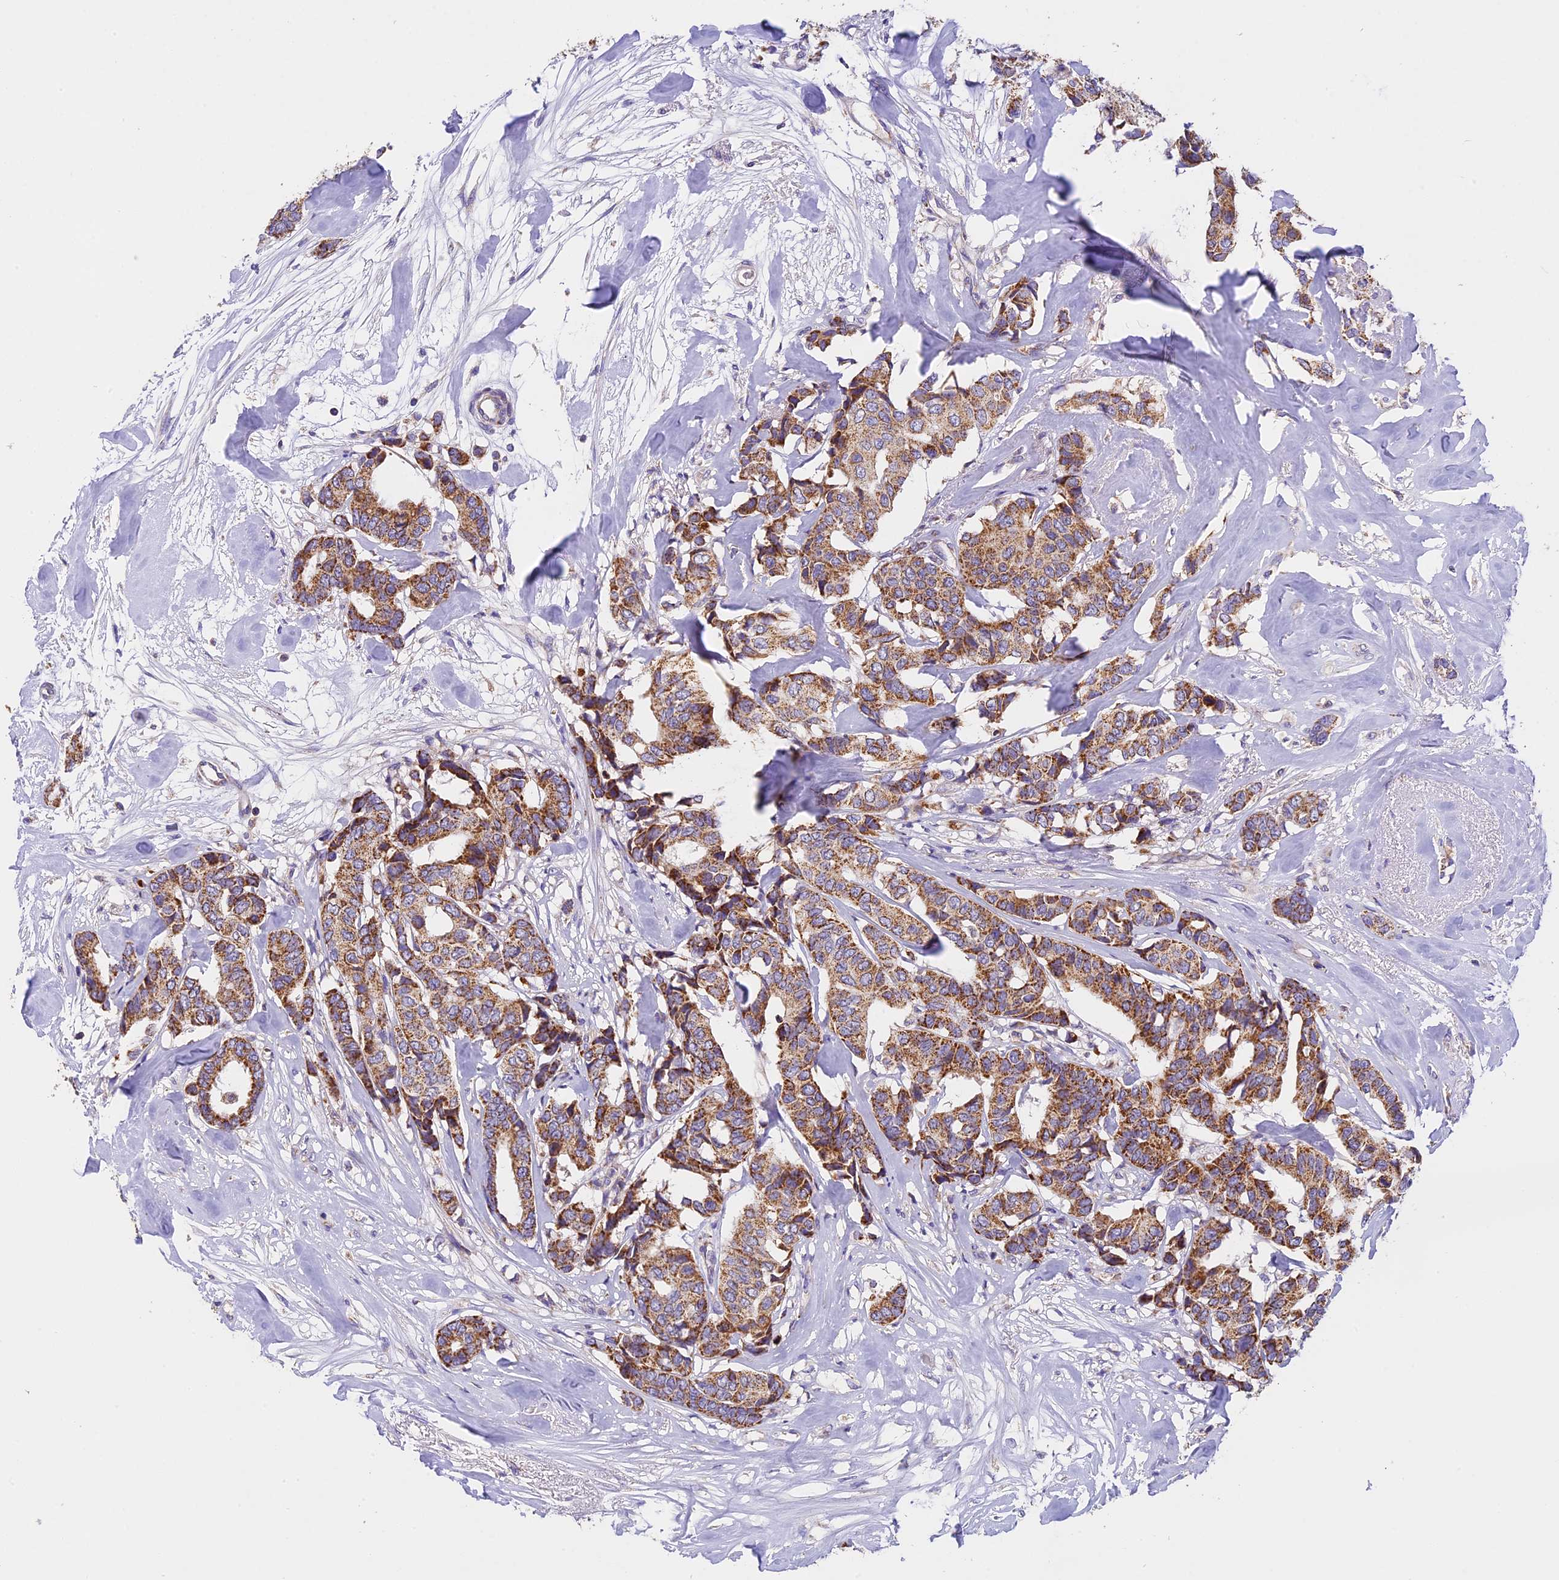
{"staining": {"intensity": "moderate", "quantity": ">75%", "location": "cytoplasmic/membranous"}, "tissue": "breast cancer", "cell_type": "Tumor cells", "image_type": "cancer", "snomed": [{"axis": "morphology", "description": "Duct carcinoma"}, {"axis": "topography", "description": "Breast"}], "caption": "The immunohistochemical stain highlights moderate cytoplasmic/membranous positivity in tumor cells of invasive ductal carcinoma (breast) tissue.", "gene": "MGME1", "patient": {"sex": "female", "age": 87}}